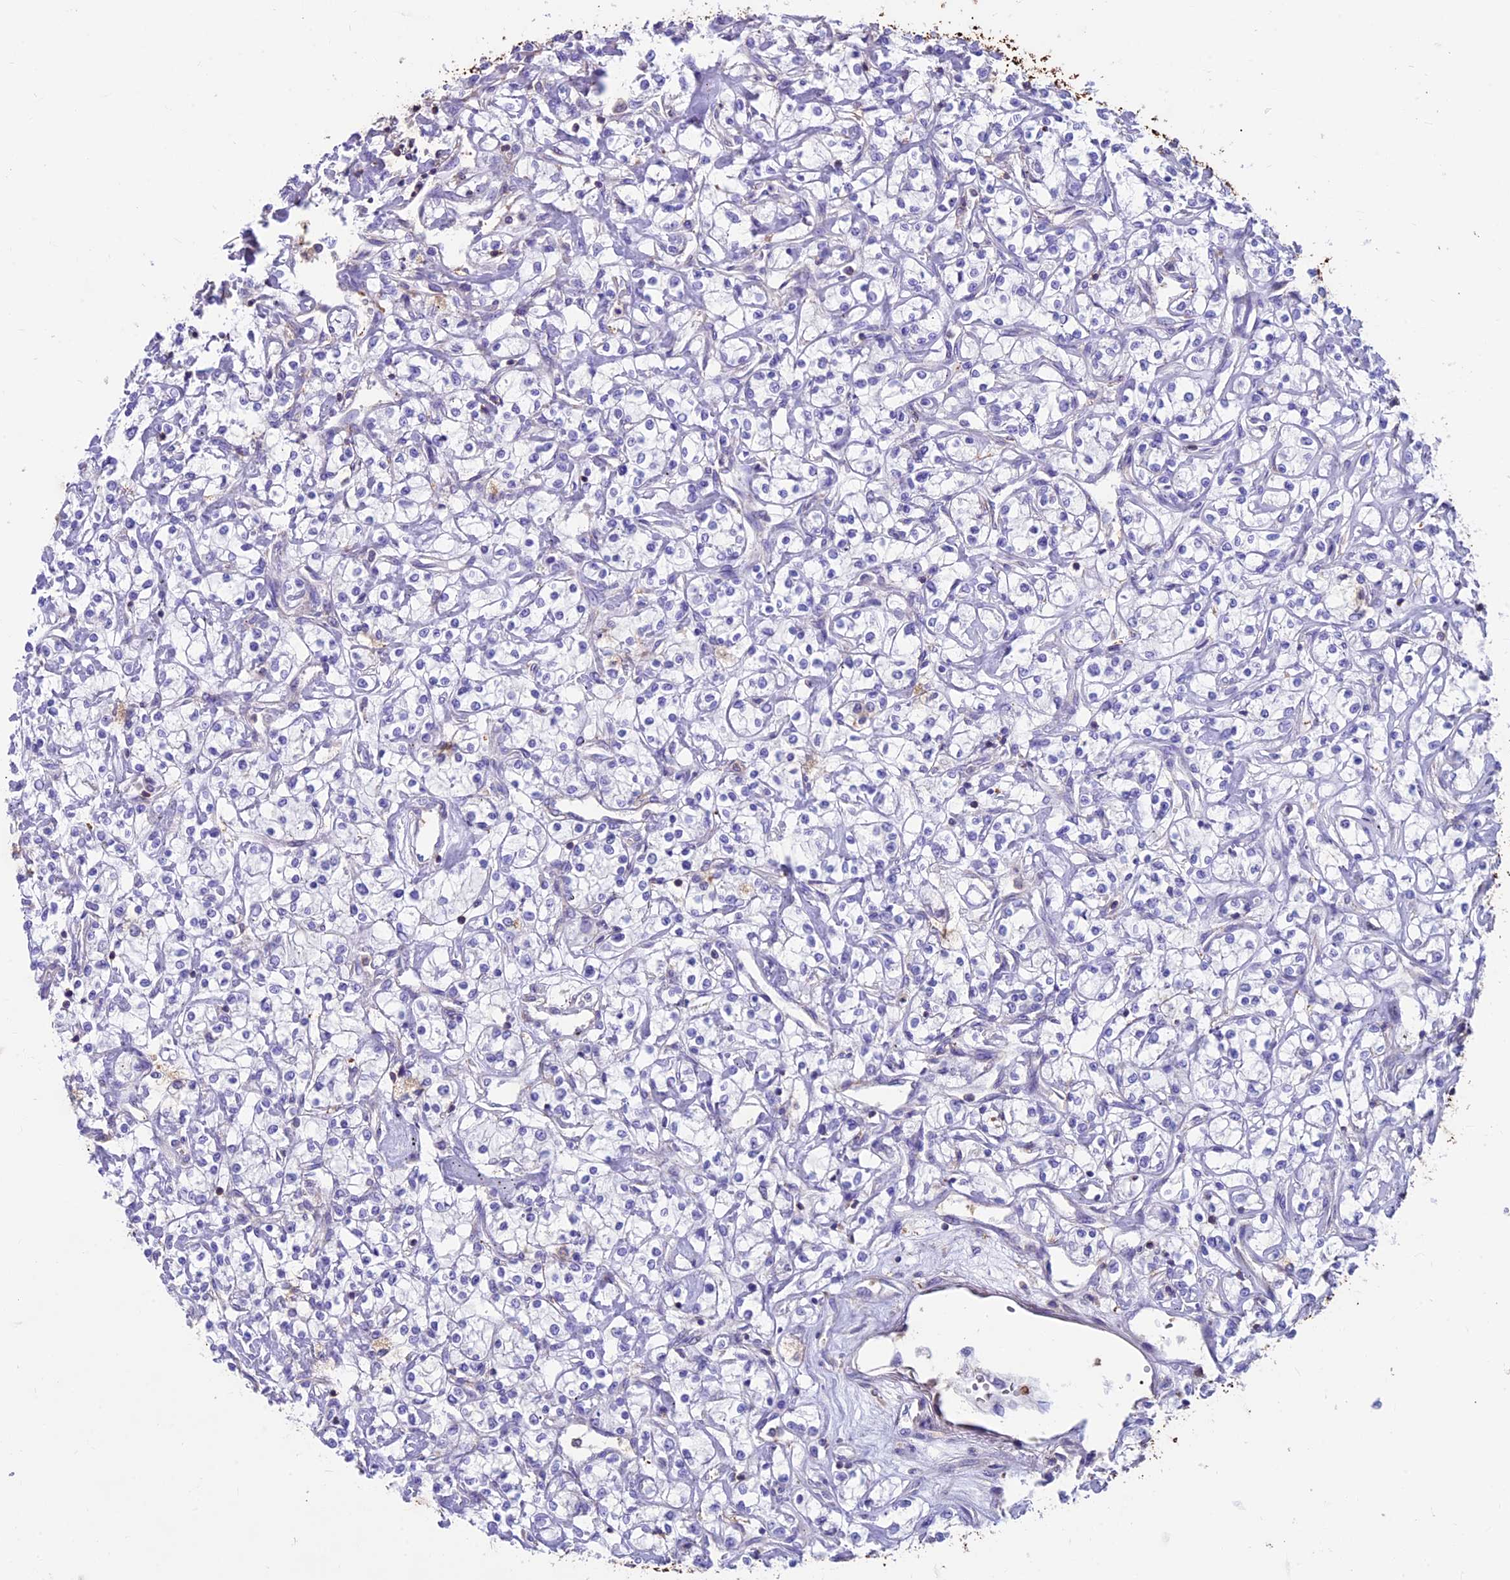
{"staining": {"intensity": "negative", "quantity": "none", "location": "none"}, "tissue": "renal cancer", "cell_type": "Tumor cells", "image_type": "cancer", "snomed": [{"axis": "morphology", "description": "Adenocarcinoma, NOS"}, {"axis": "topography", "description": "Kidney"}], "caption": "This micrograph is of renal cancer stained with immunohistochemistry to label a protein in brown with the nuclei are counter-stained blue. There is no positivity in tumor cells.", "gene": "CDAN1", "patient": {"sex": "female", "age": 59}}